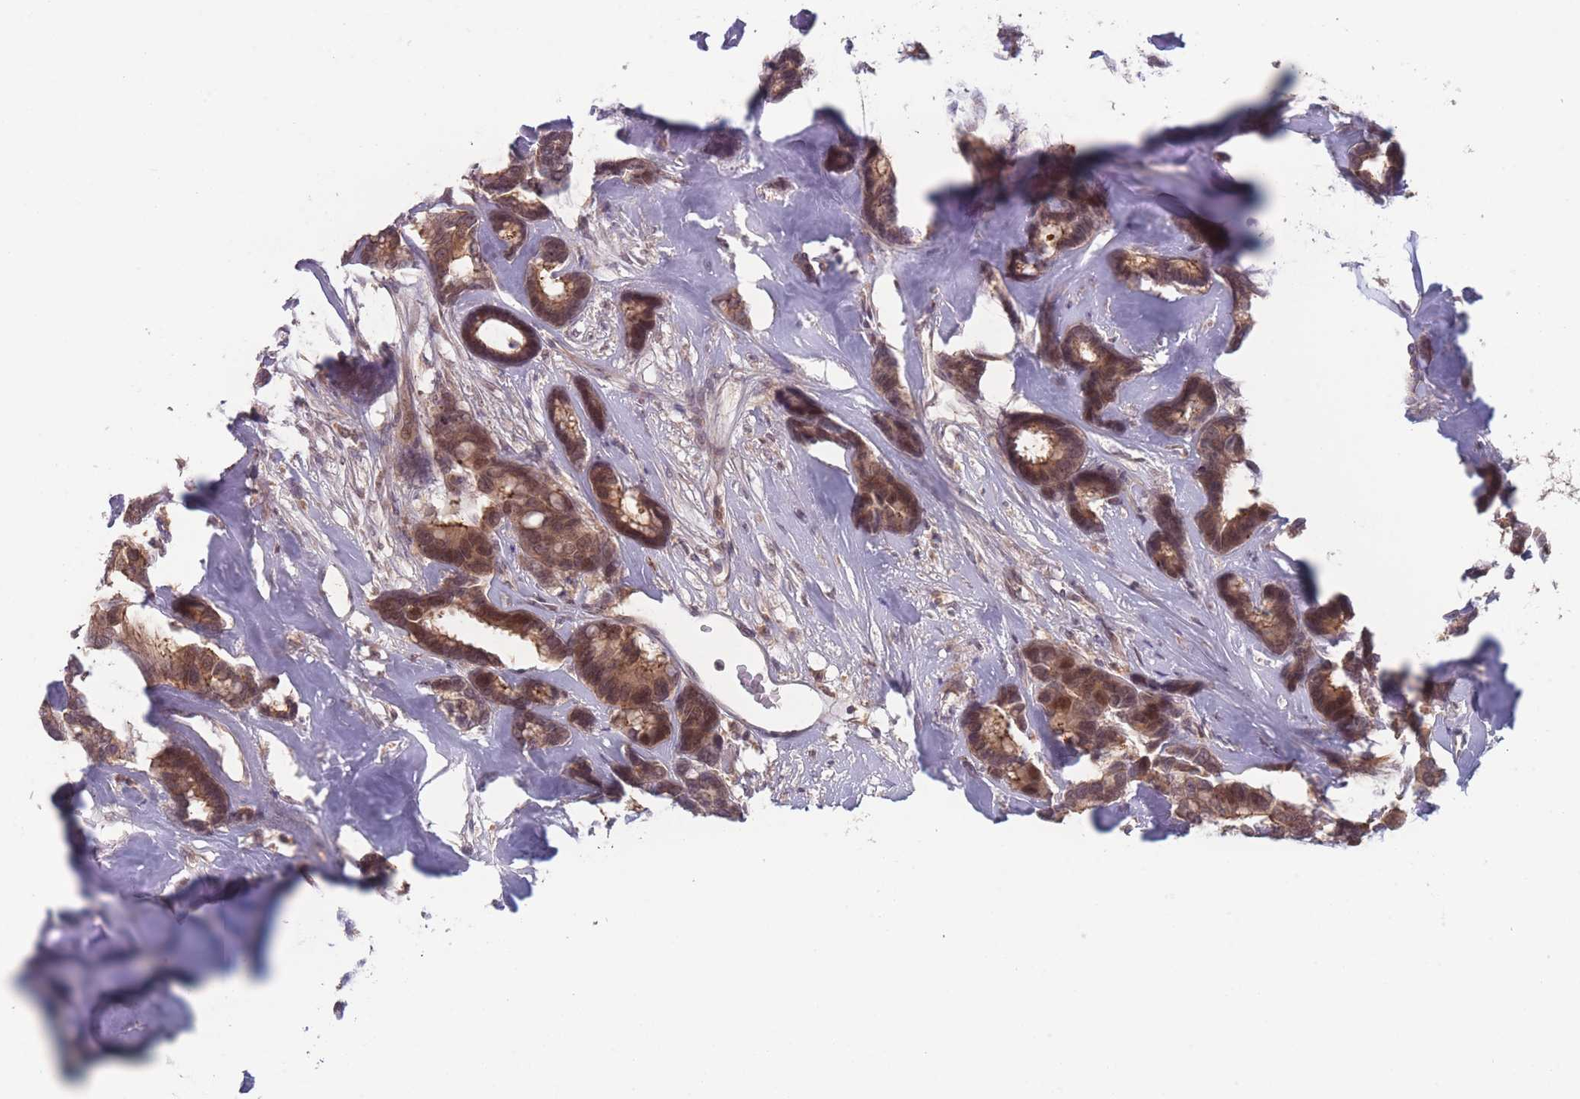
{"staining": {"intensity": "moderate", "quantity": ">75%", "location": "cytoplasmic/membranous,nuclear"}, "tissue": "breast cancer", "cell_type": "Tumor cells", "image_type": "cancer", "snomed": [{"axis": "morphology", "description": "Duct carcinoma"}, {"axis": "topography", "description": "Breast"}], "caption": "An immunohistochemistry (IHC) micrograph of neoplastic tissue is shown. Protein staining in brown shows moderate cytoplasmic/membranous and nuclear positivity in infiltrating ductal carcinoma (breast) within tumor cells.", "gene": "TMEM232", "patient": {"sex": "female", "age": 87}}